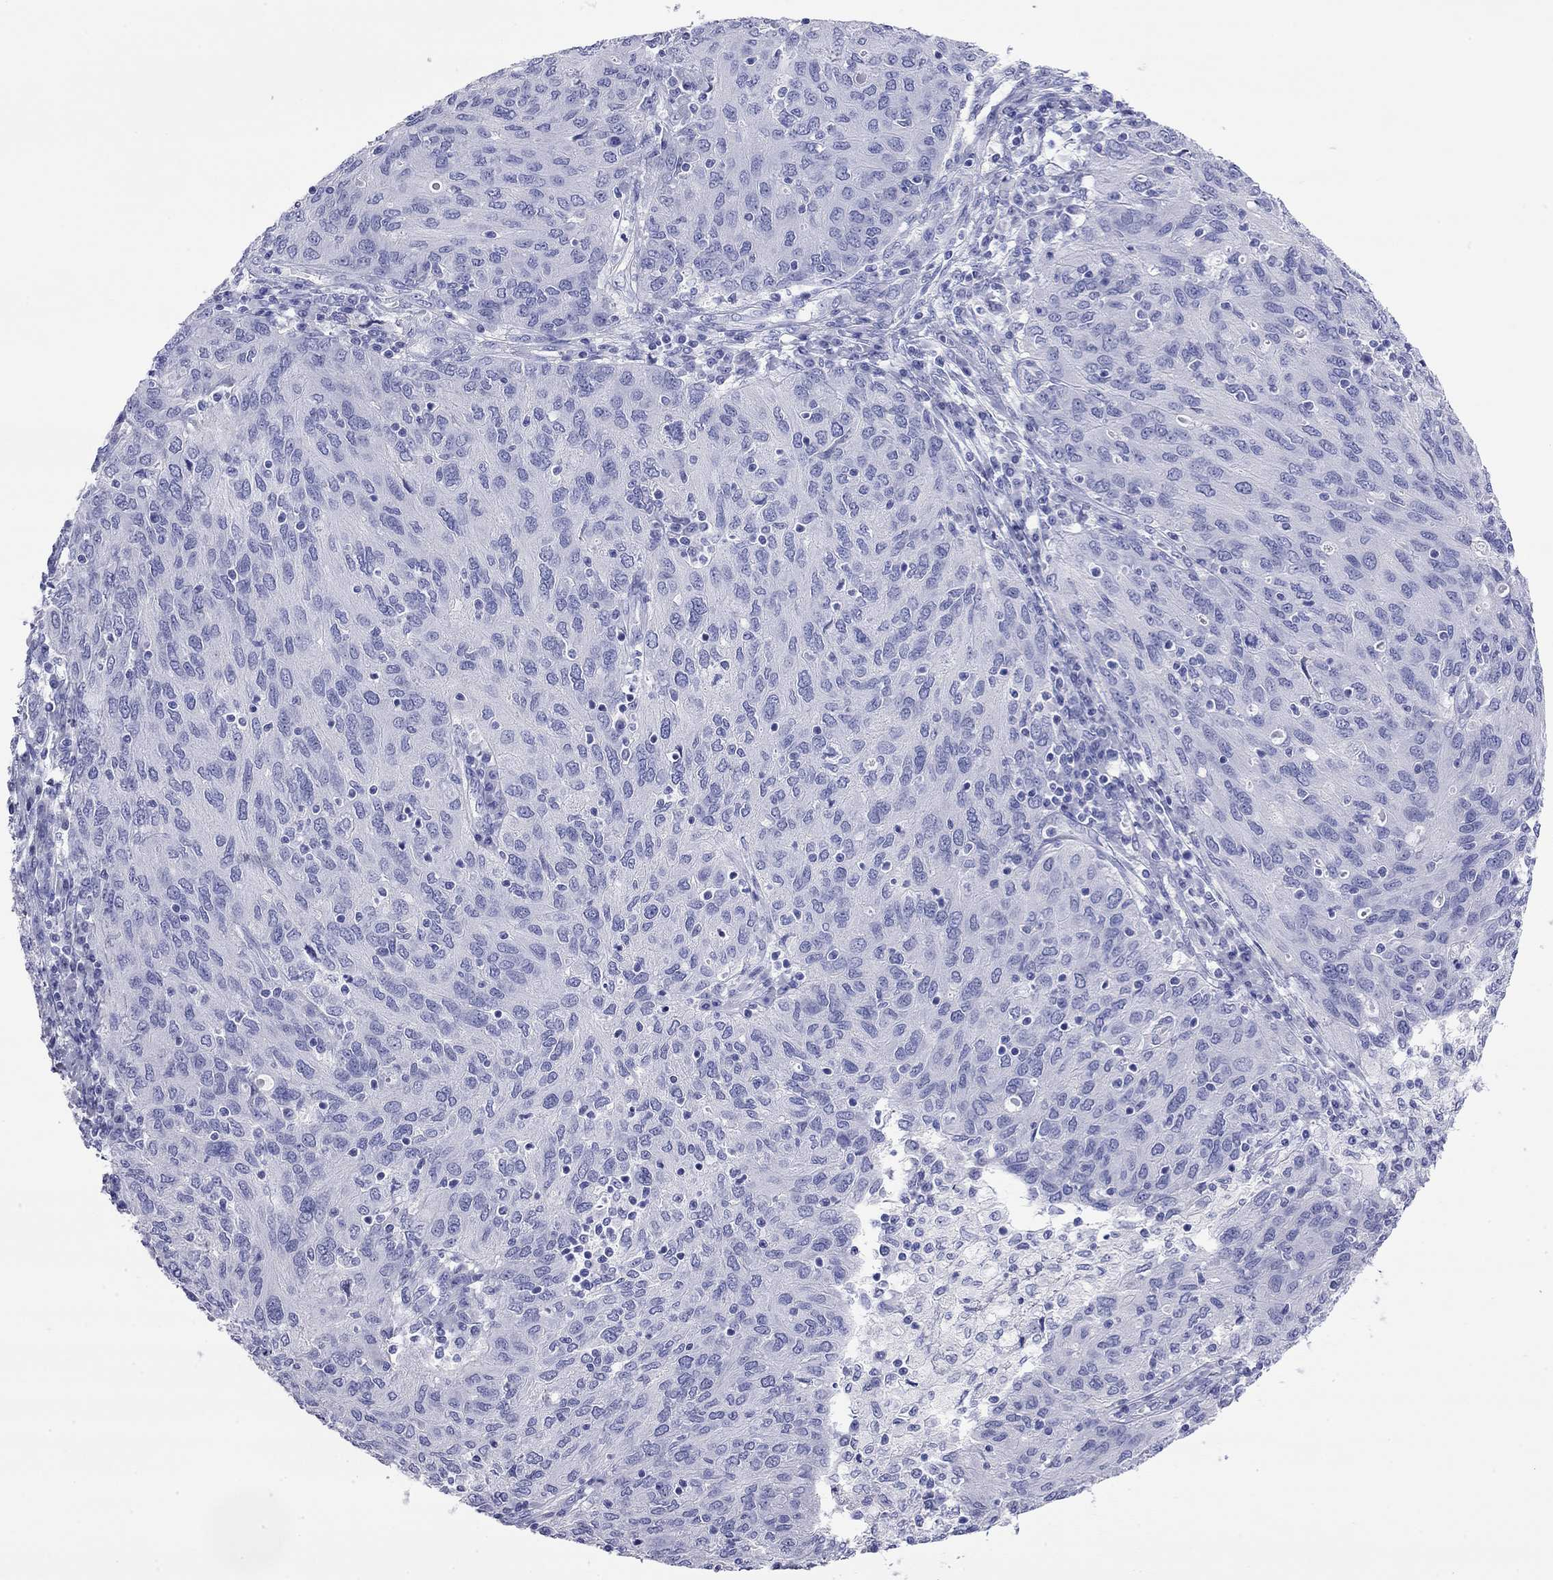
{"staining": {"intensity": "negative", "quantity": "none", "location": "none"}, "tissue": "ovarian cancer", "cell_type": "Tumor cells", "image_type": "cancer", "snomed": [{"axis": "morphology", "description": "Carcinoma, endometroid"}, {"axis": "topography", "description": "Ovary"}], "caption": "Immunohistochemistry of human ovarian cancer (endometroid carcinoma) reveals no expression in tumor cells.", "gene": "FIGLA", "patient": {"sex": "female", "age": 50}}